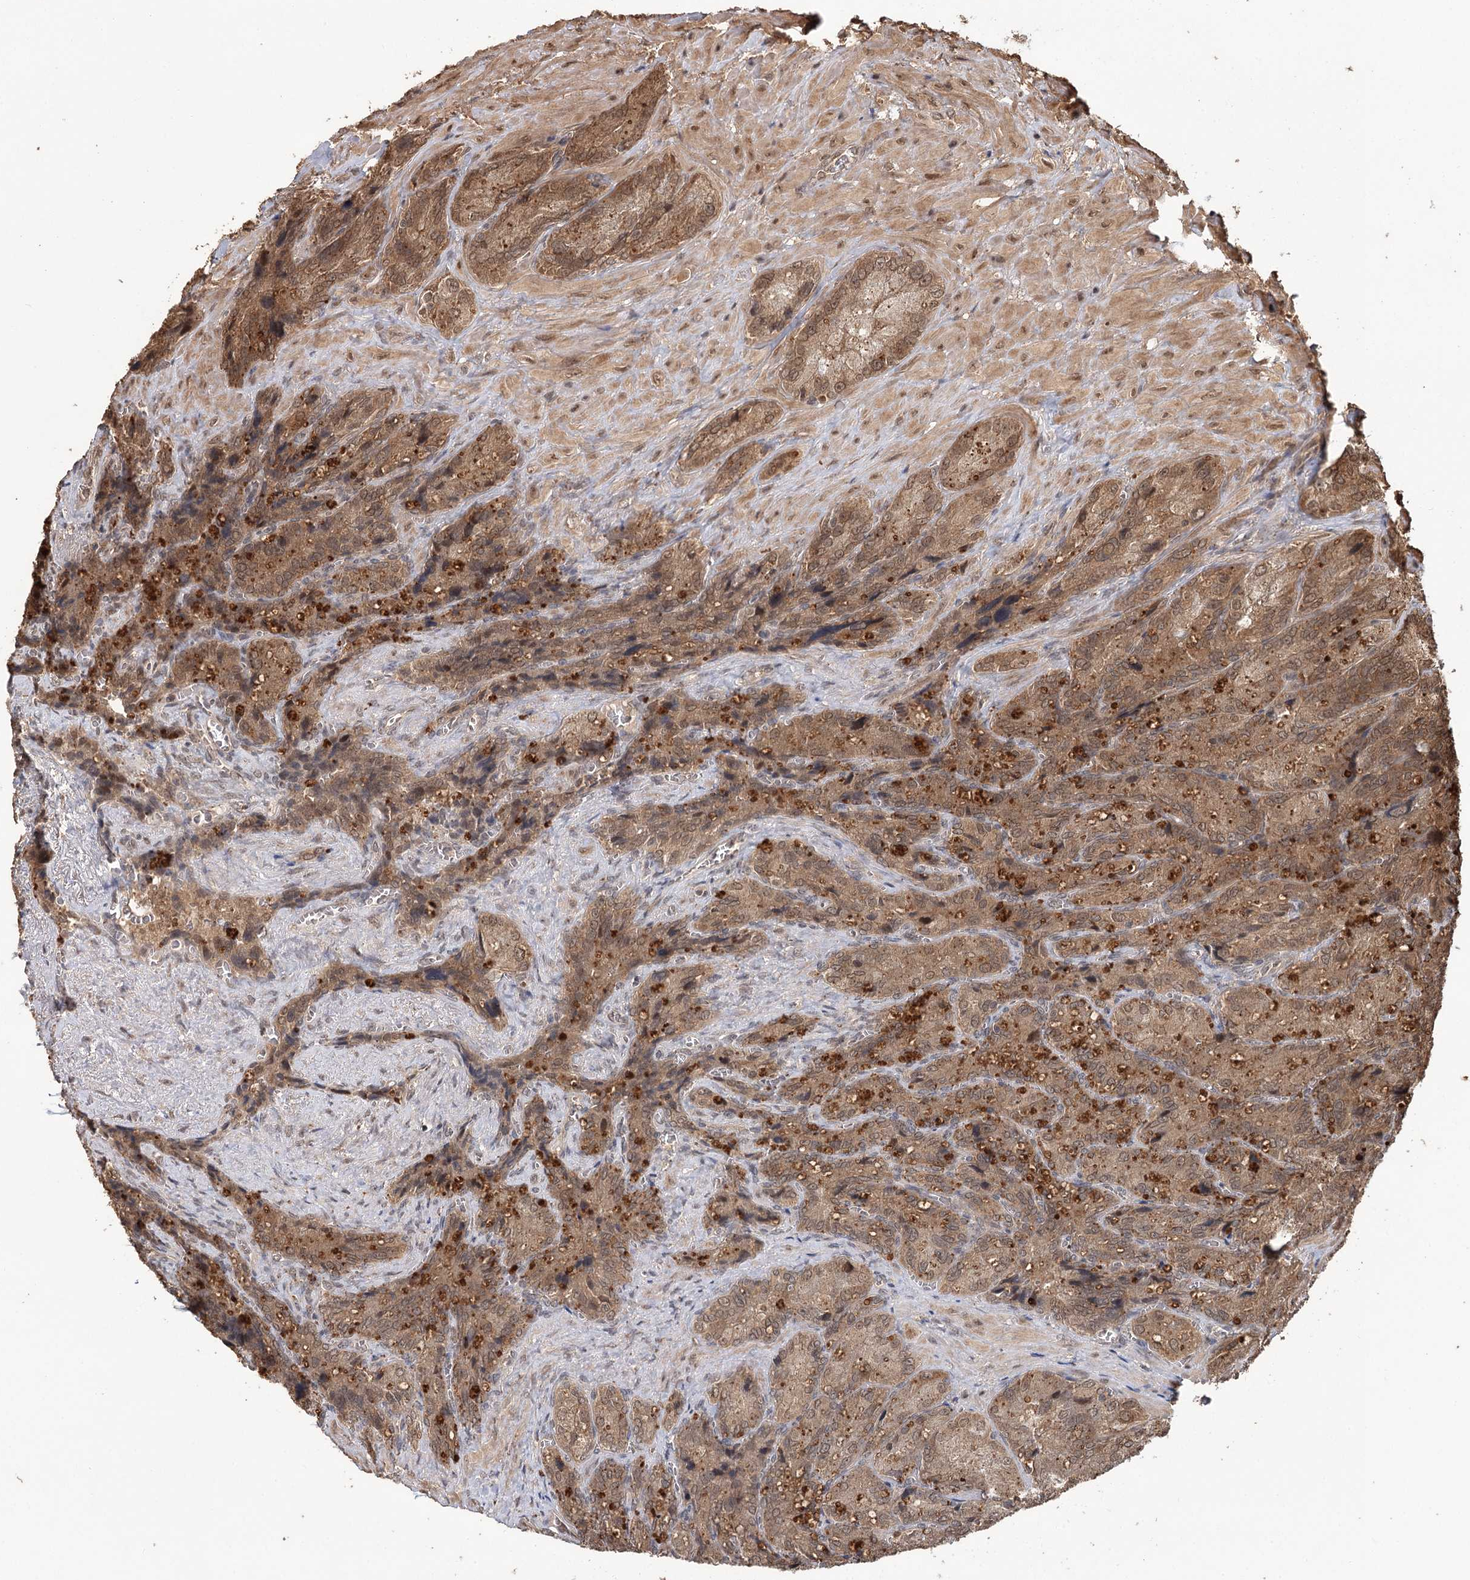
{"staining": {"intensity": "moderate", "quantity": ">75%", "location": "cytoplasmic/membranous"}, "tissue": "seminal vesicle", "cell_type": "Glandular cells", "image_type": "normal", "snomed": [{"axis": "morphology", "description": "Normal tissue, NOS"}, {"axis": "topography", "description": "Seminal veicle"}], "caption": "This is an image of immunohistochemistry staining of unremarkable seminal vesicle, which shows moderate positivity in the cytoplasmic/membranous of glandular cells.", "gene": "N6AMT1", "patient": {"sex": "male", "age": 62}}